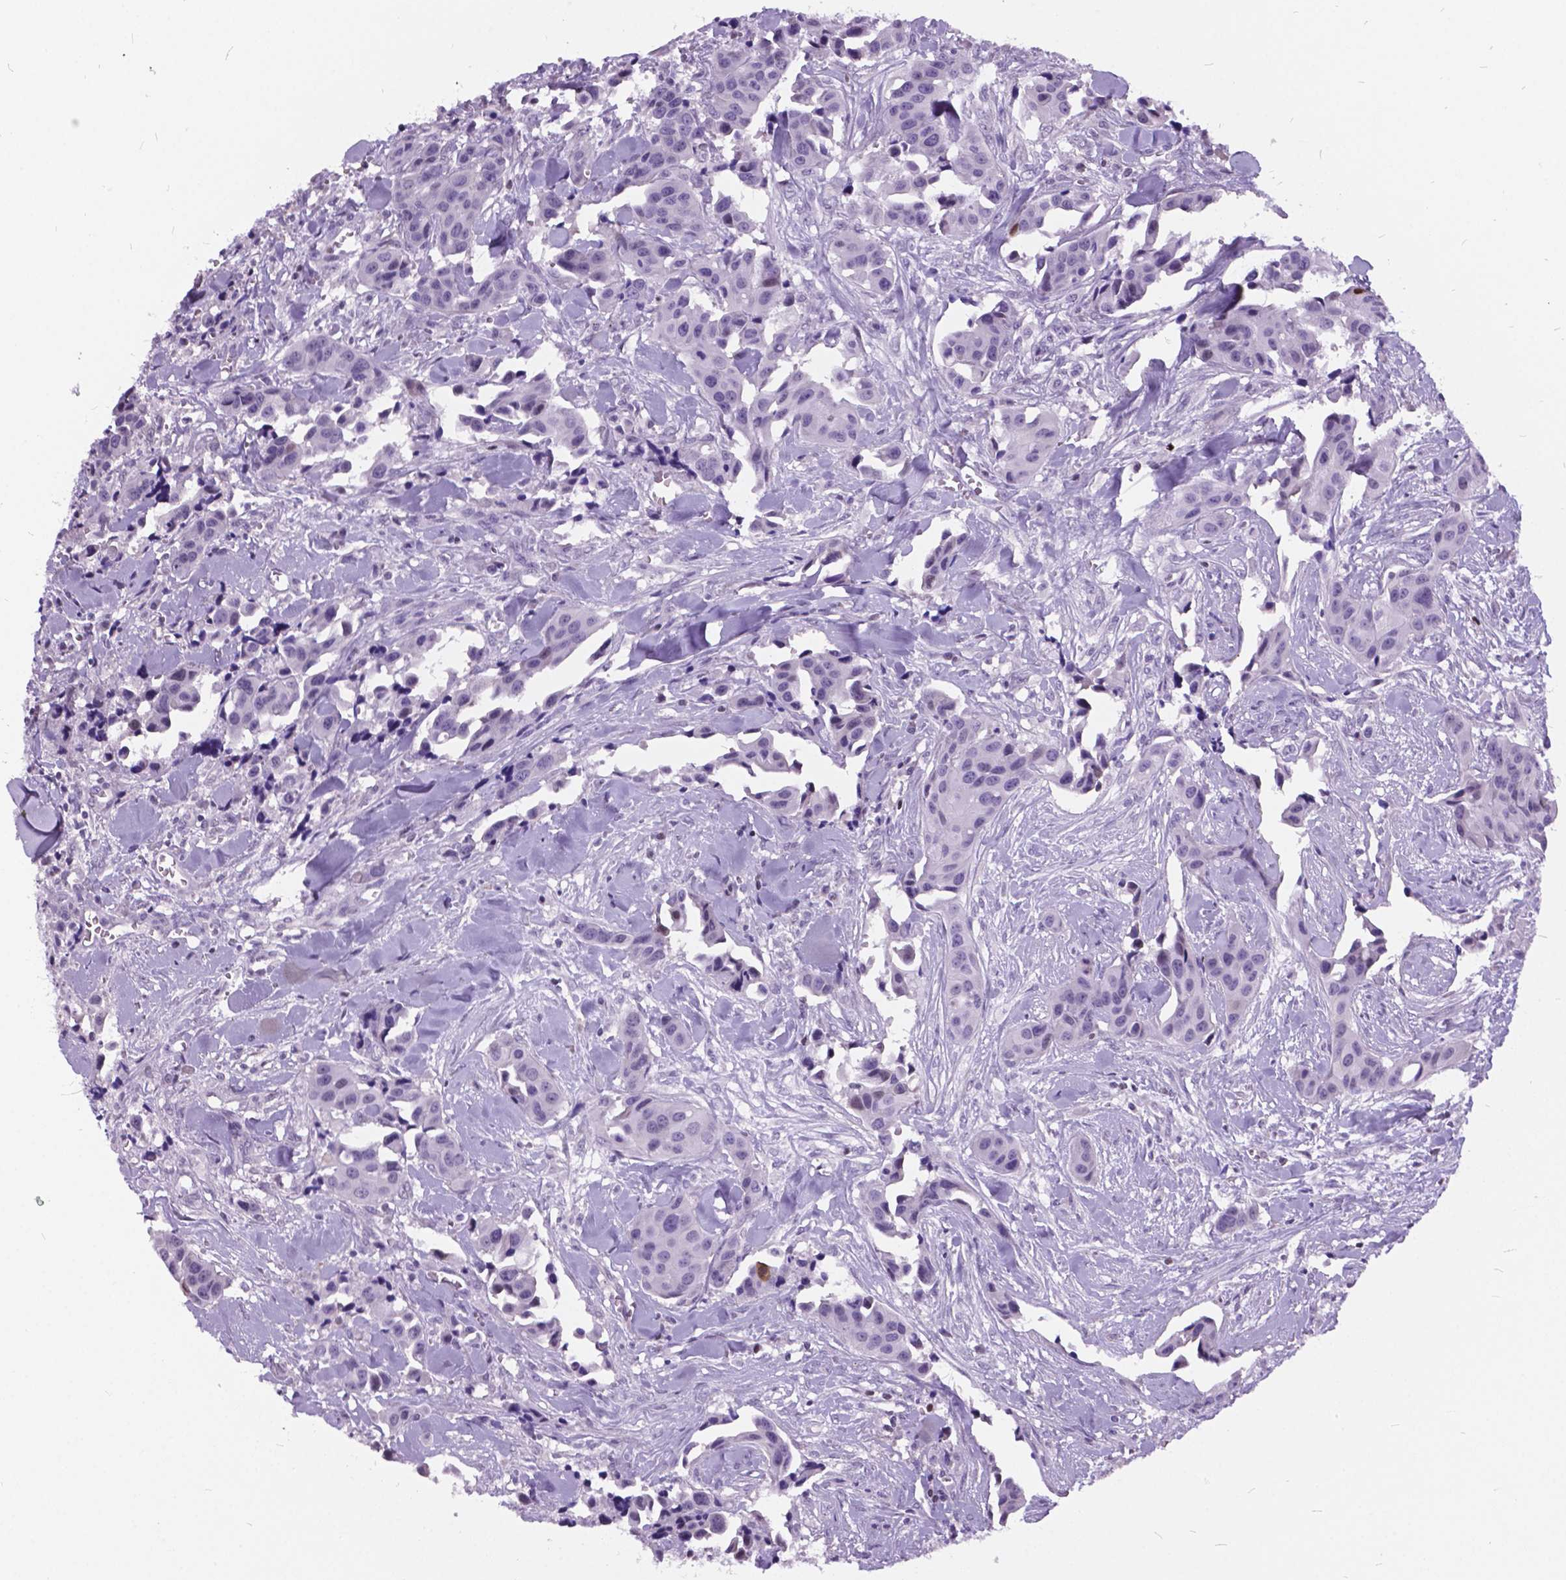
{"staining": {"intensity": "negative", "quantity": "none", "location": "none"}, "tissue": "head and neck cancer", "cell_type": "Tumor cells", "image_type": "cancer", "snomed": [{"axis": "morphology", "description": "Adenocarcinoma, NOS"}, {"axis": "topography", "description": "Head-Neck"}], "caption": "There is no significant positivity in tumor cells of adenocarcinoma (head and neck).", "gene": "DPF3", "patient": {"sex": "male", "age": 76}}